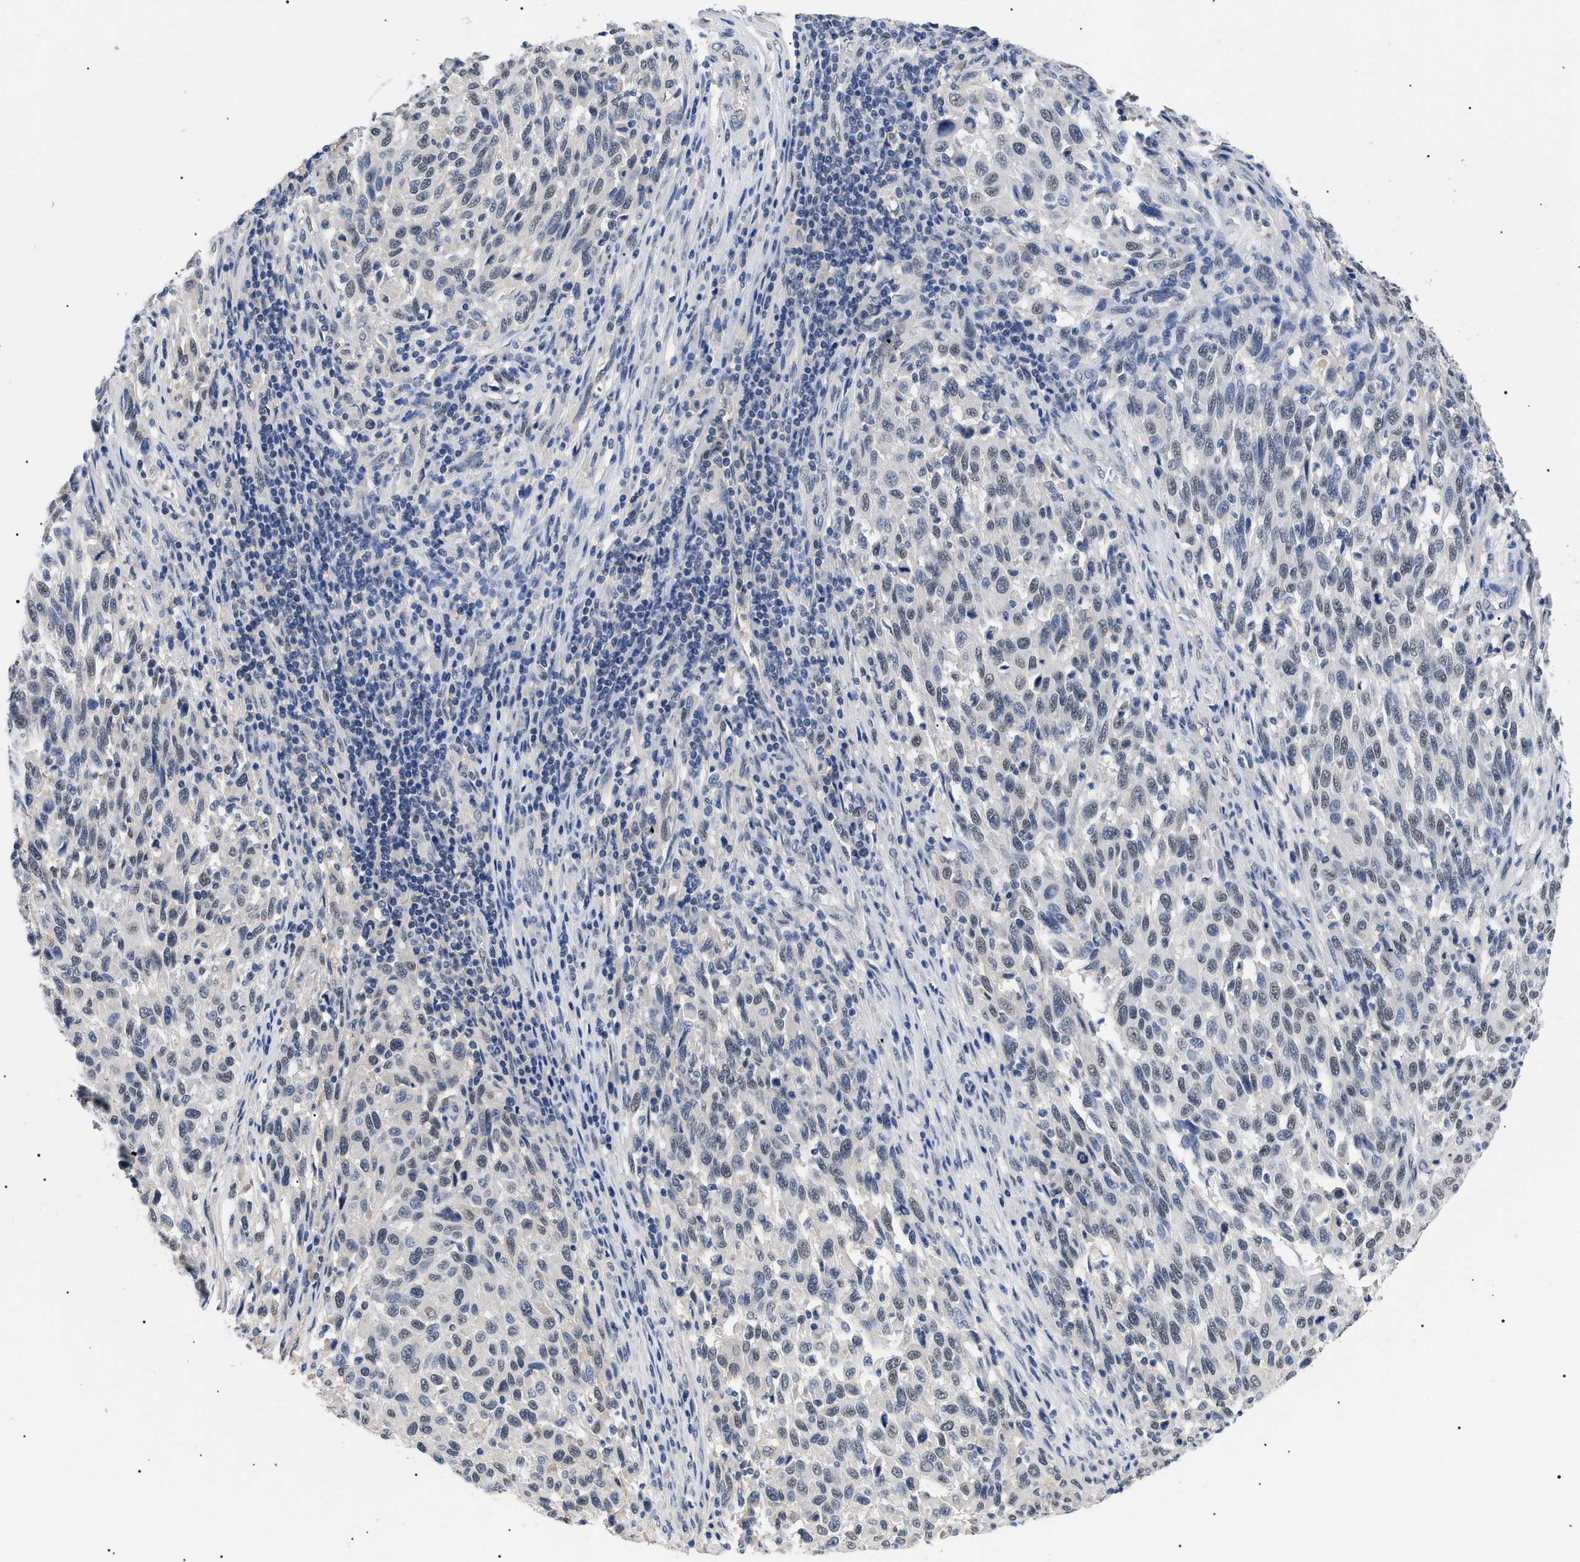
{"staining": {"intensity": "negative", "quantity": "none", "location": "none"}, "tissue": "melanoma", "cell_type": "Tumor cells", "image_type": "cancer", "snomed": [{"axis": "morphology", "description": "Malignant melanoma, Metastatic site"}, {"axis": "topography", "description": "Lymph node"}], "caption": "A high-resolution photomicrograph shows immunohistochemistry (IHC) staining of malignant melanoma (metastatic site), which shows no significant expression in tumor cells. (DAB immunohistochemistry, high magnification).", "gene": "PRRT2", "patient": {"sex": "male", "age": 61}}